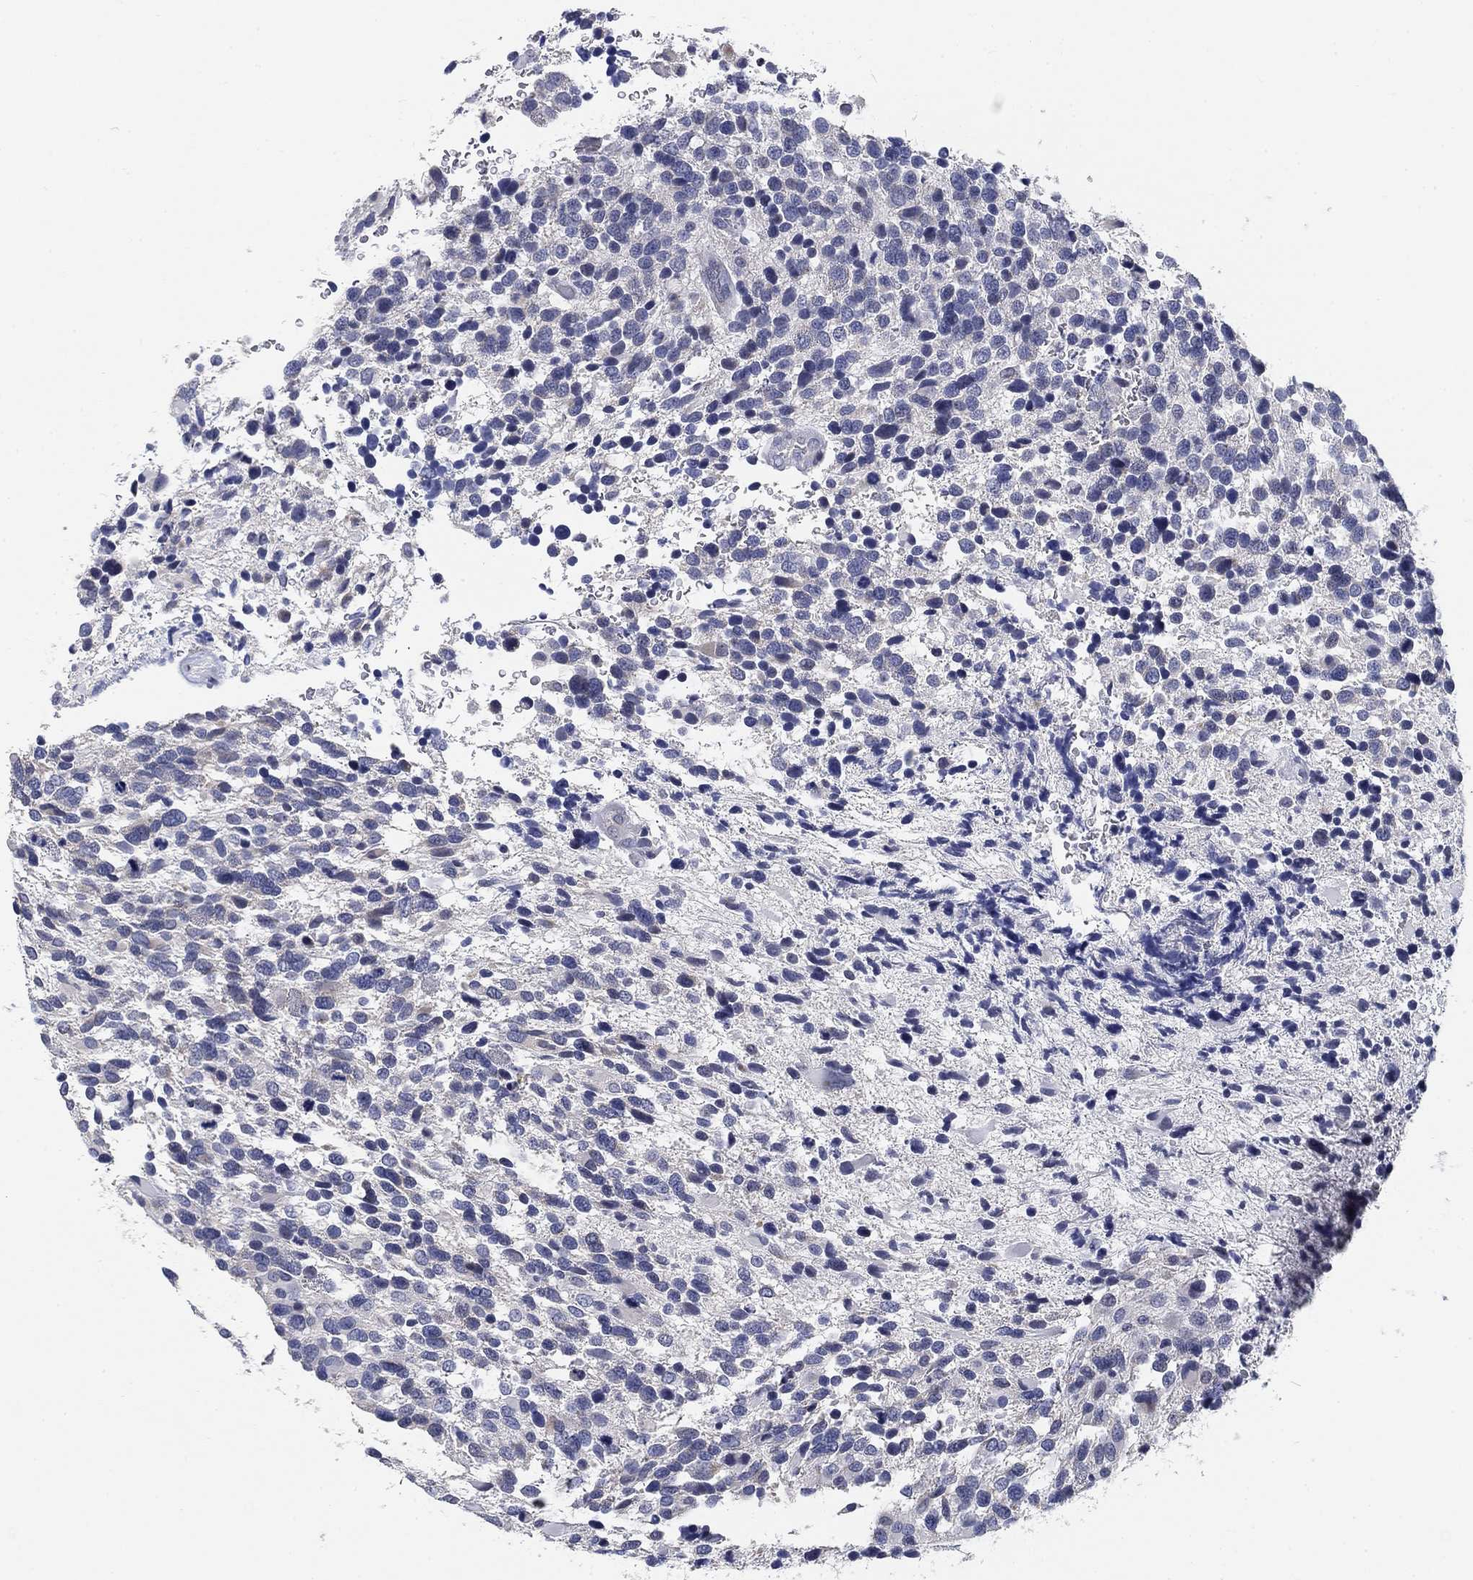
{"staining": {"intensity": "negative", "quantity": "none", "location": "none"}, "tissue": "glioma", "cell_type": "Tumor cells", "image_type": "cancer", "snomed": [{"axis": "morphology", "description": "Glioma, malignant, Low grade"}, {"axis": "topography", "description": "Brain"}], "caption": "A micrograph of glioma stained for a protein demonstrates no brown staining in tumor cells.", "gene": "CLUL1", "patient": {"sex": "female", "age": 32}}